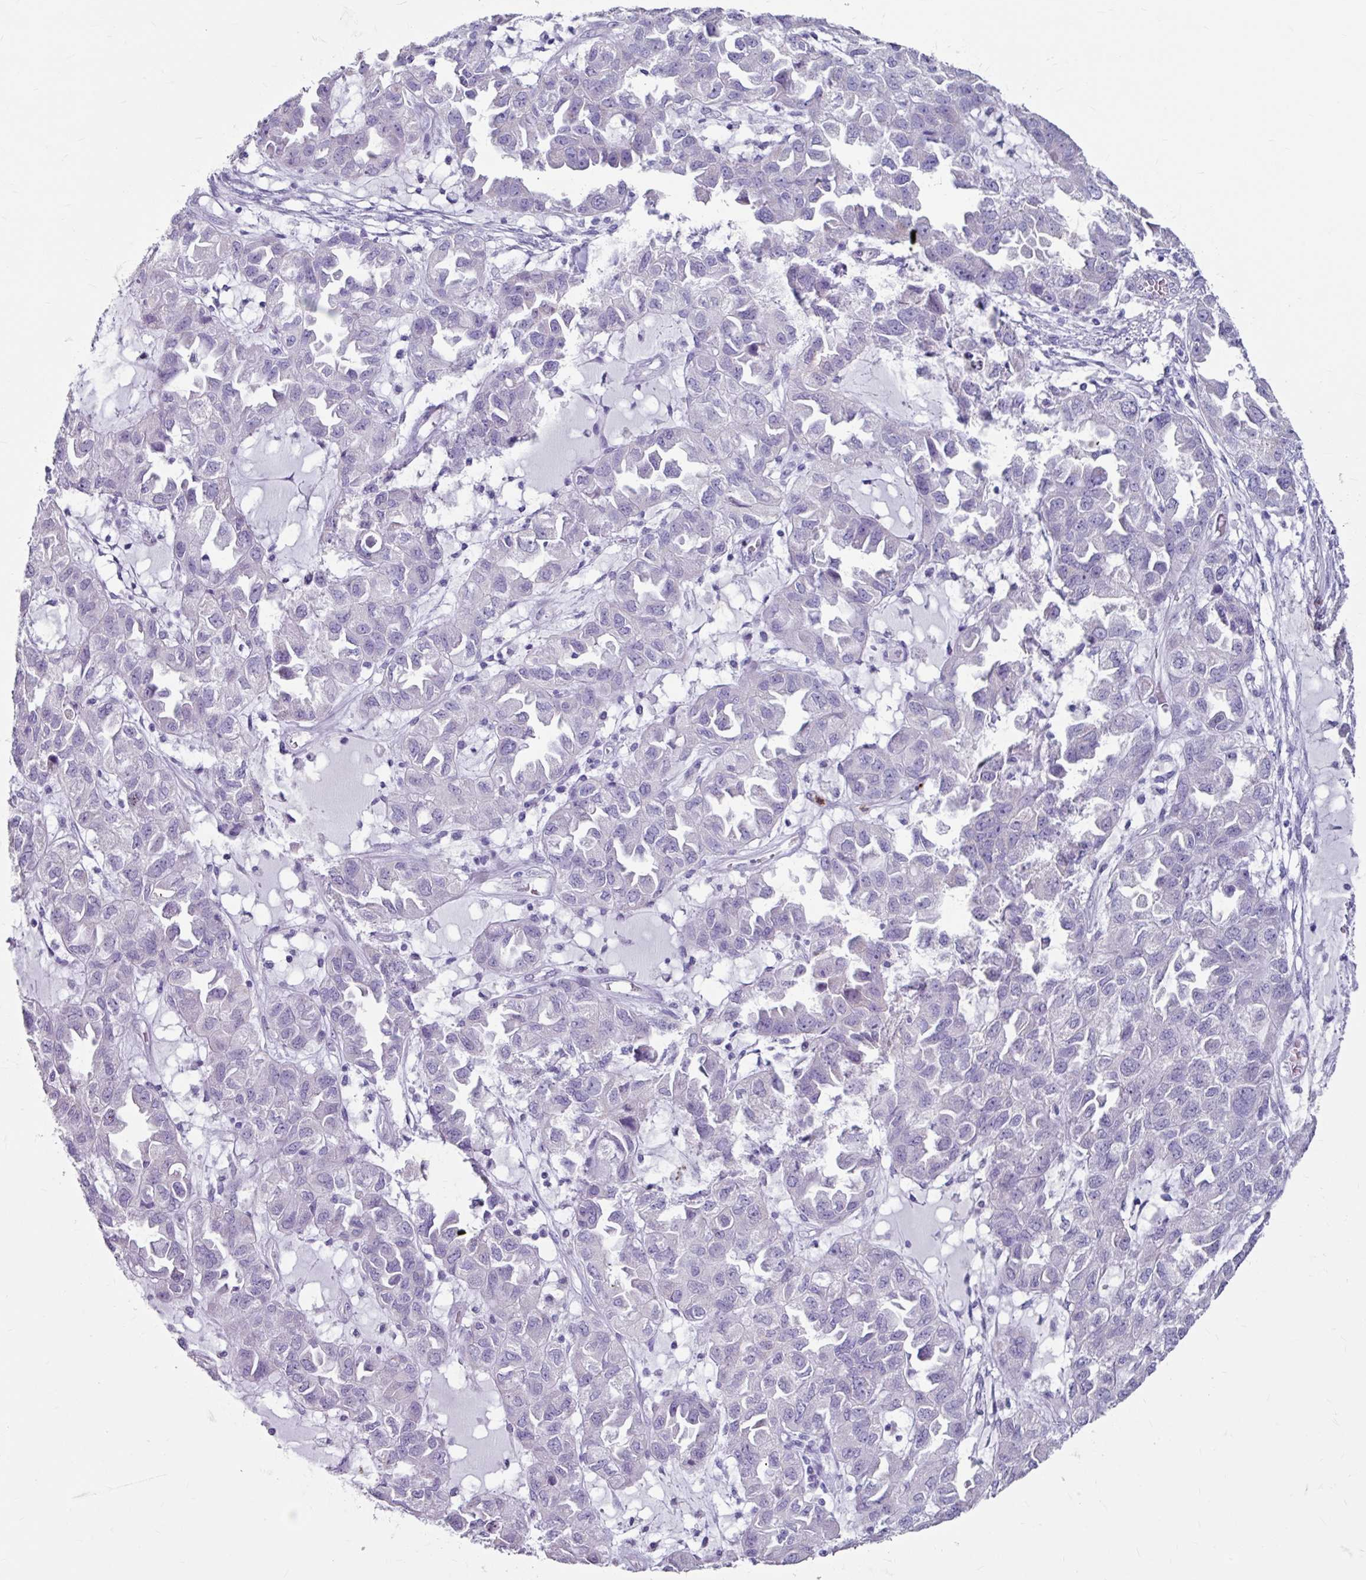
{"staining": {"intensity": "negative", "quantity": "none", "location": "none"}, "tissue": "ovarian cancer", "cell_type": "Tumor cells", "image_type": "cancer", "snomed": [{"axis": "morphology", "description": "Cystadenocarcinoma, serous, NOS"}, {"axis": "topography", "description": "Ovary"}], "caption": "This micrograph is of serous cystadenocarcinoma (ovarian) stained with immunohistochemistry (IHC) to label a protein in brown with the nuclei are counter-stained blue. There is no expression in tumor cells.", "gene": "ANKRD1", "patient": {"sex": "female", "age": 84}}